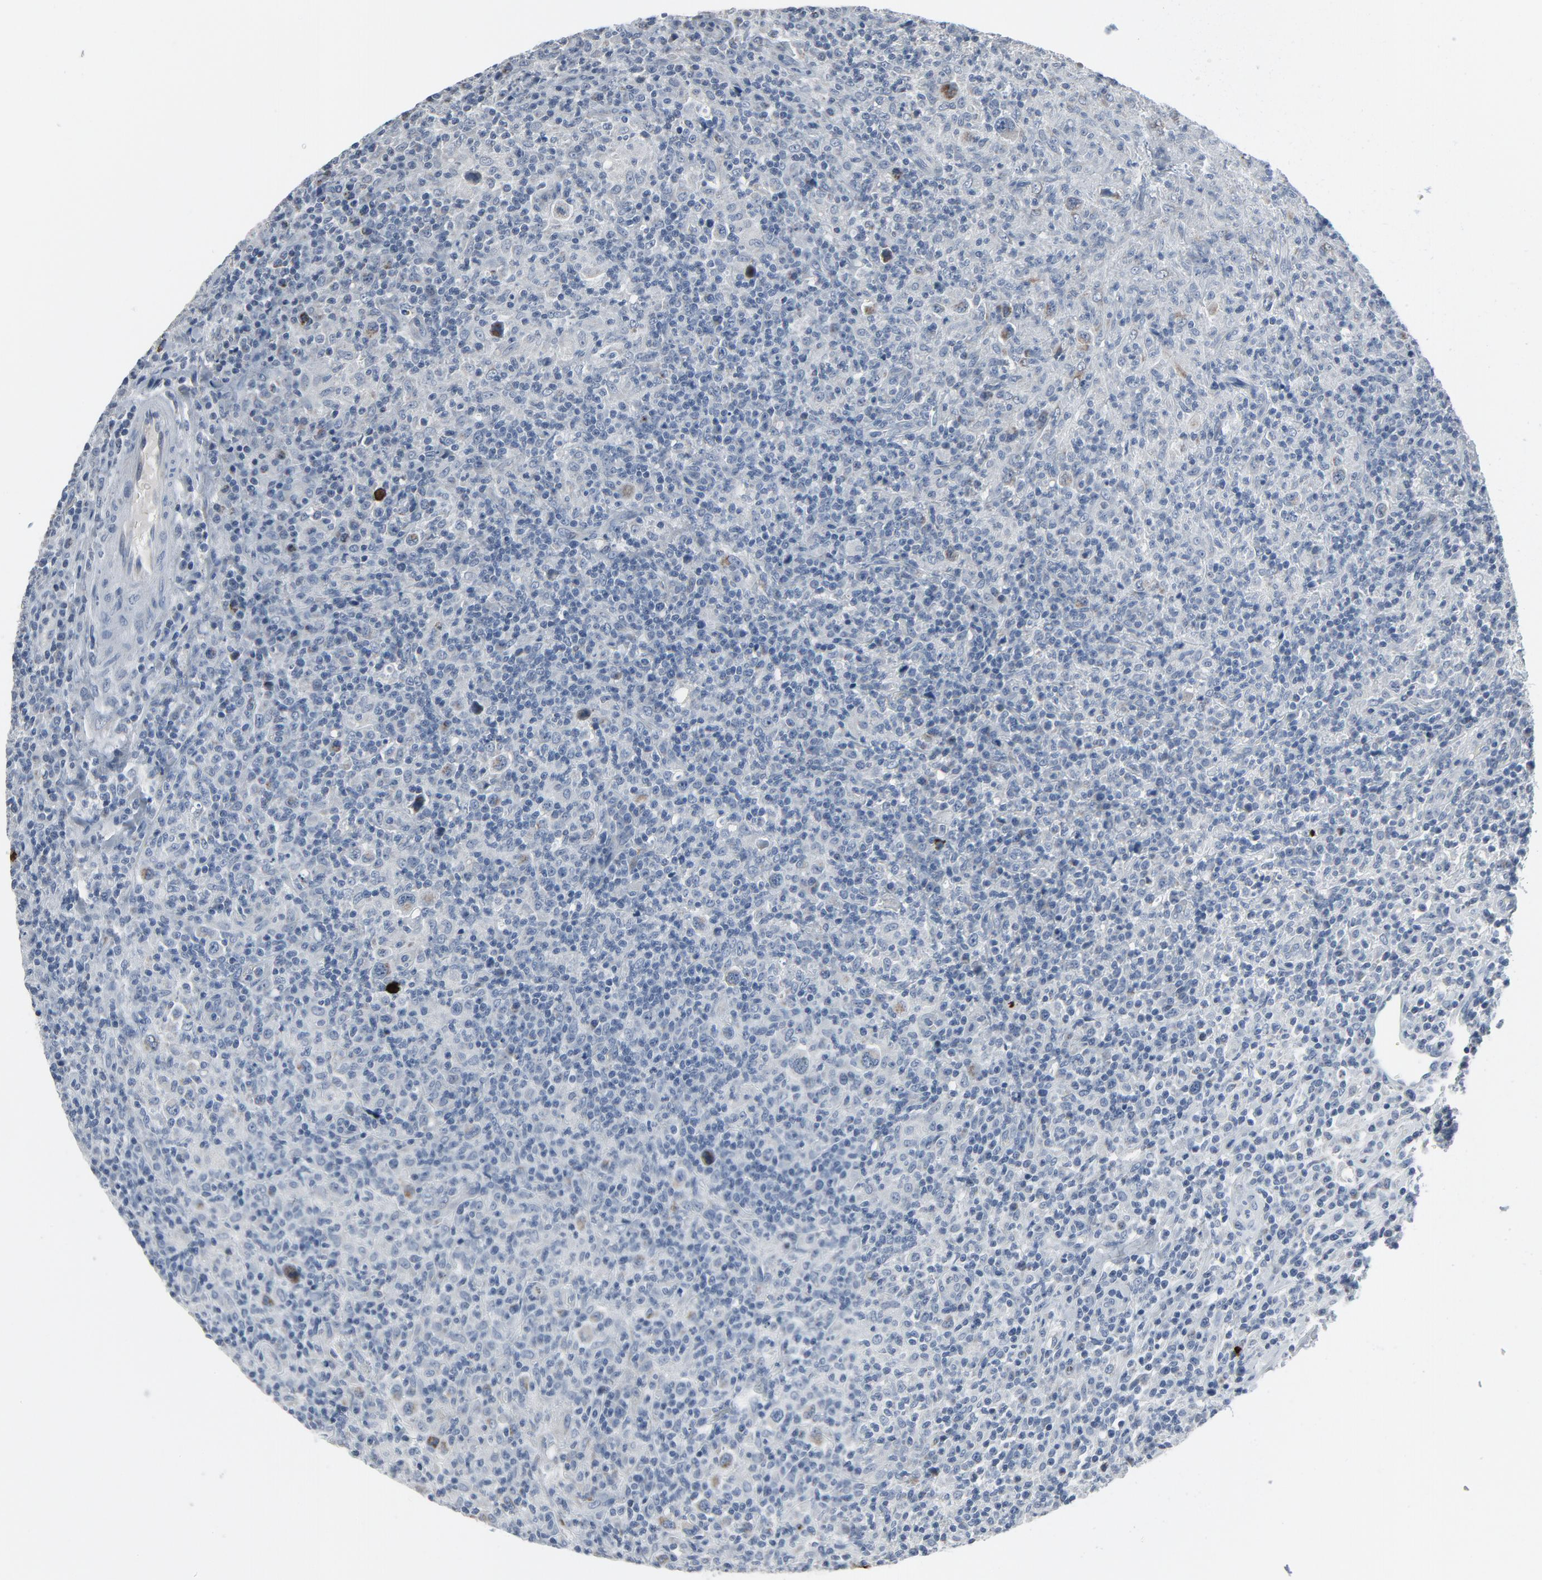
{"staining": {"intensity": "weak", "quantity": ">75%", "location": "cytoplasmic/membranous"}, "tissue": "lymphoma", "cell_type": "Tumor cells", "image_type": "cancer", "snomed": [{"axis": "morphology", "description": "Hodgkin's disease, NOS"}, {"axis": "topography", "description": "Lymph node"}], "caption": "Tumor cells reveal low levels of weak cytoplasmic/membranous staining in about >75% of cells in human Hodgkin's disease.", "gene": "GPX2", "patient": {"sex": "male", "age": 65}}